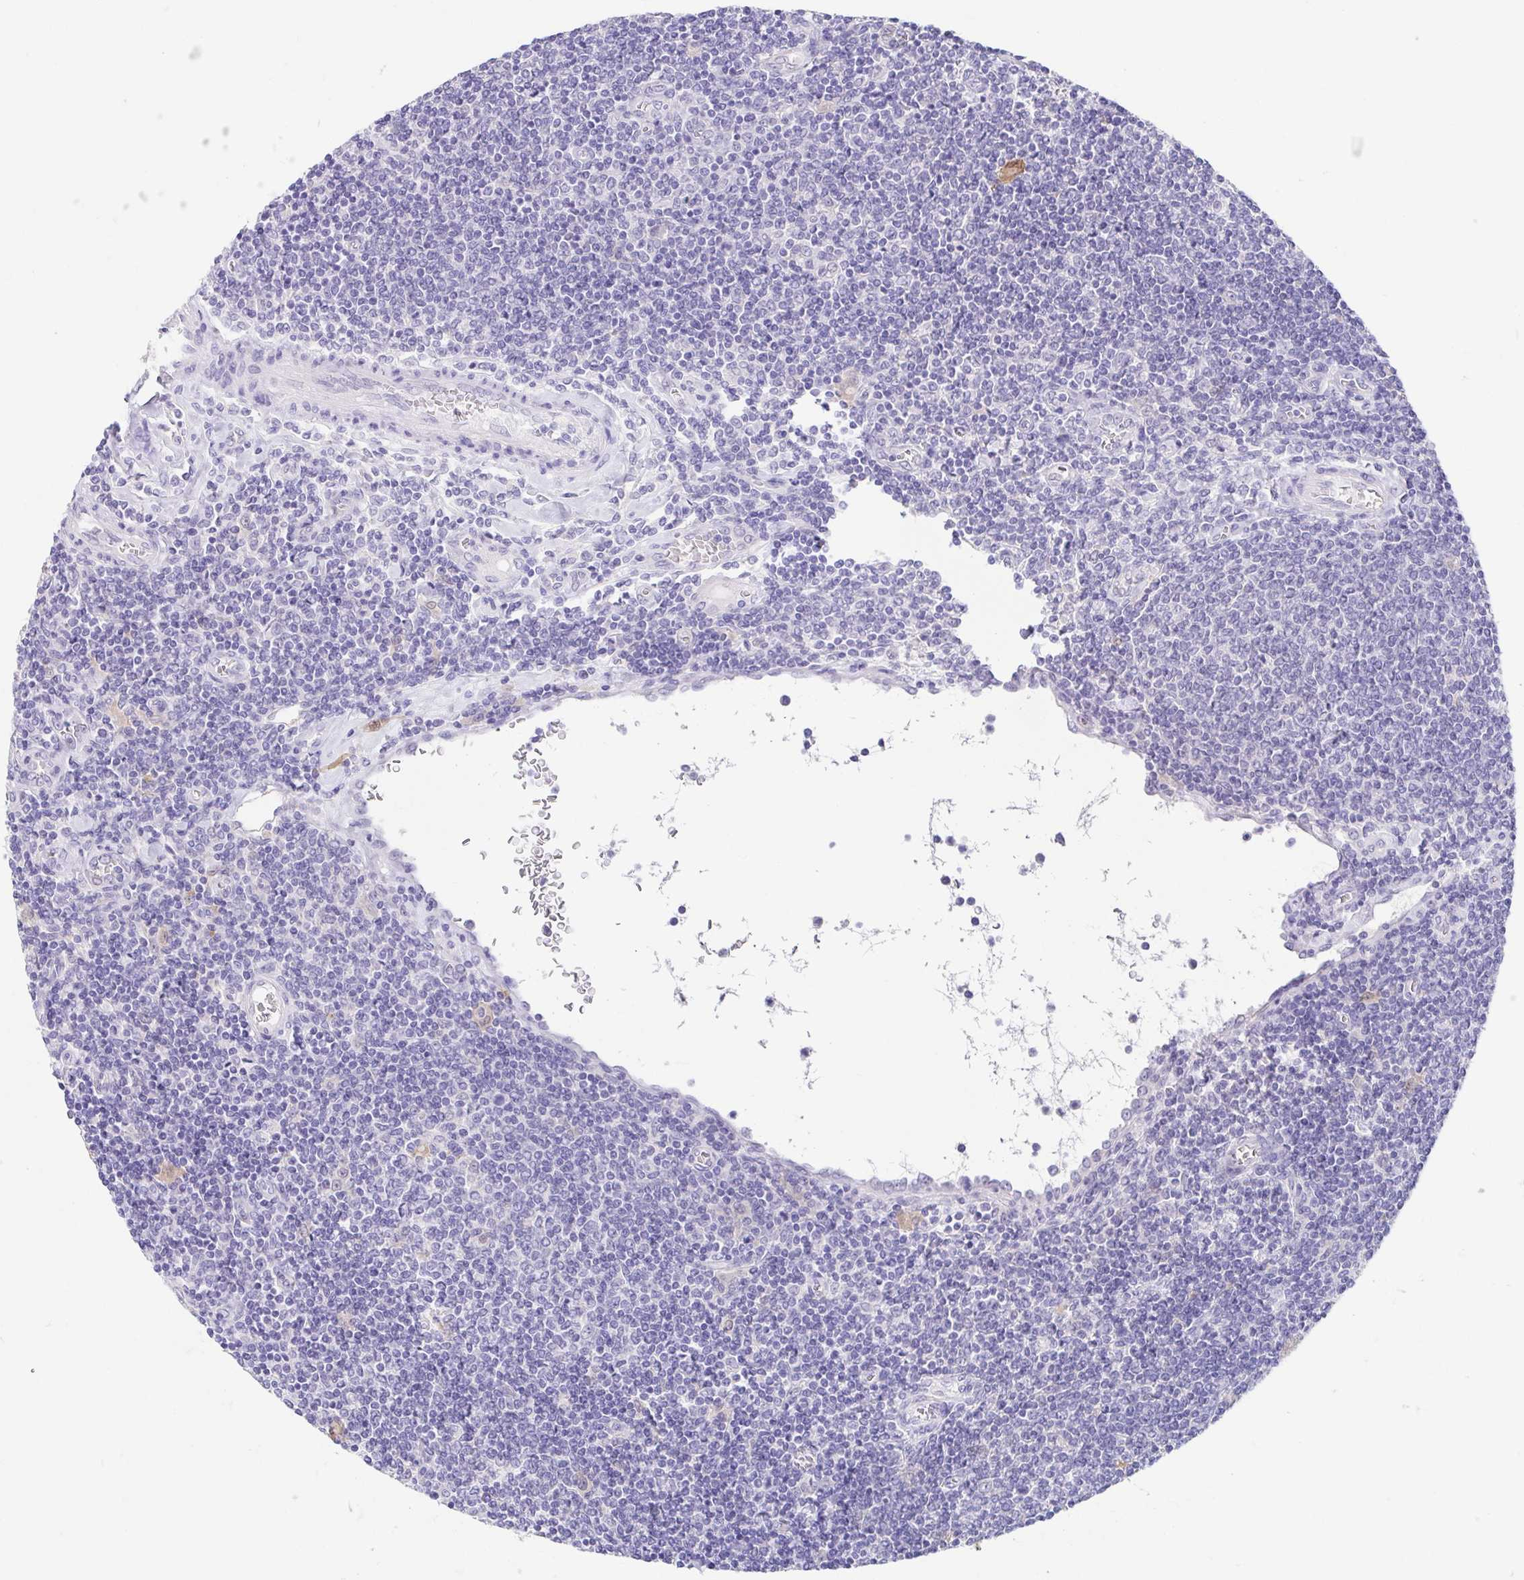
{"staining": {"intensity": "negative", "quantity": "none", "location": "none"}, "tissue": "lymphoma", "cell_type": "Tumor cells", "image_type": "cancer", "snomed": [{"axis": "morphology", "description": "Malignant lymphoma, non-Hodgkin's type, Low grade"}, {"axis": "topography", "description": "Lymph node"}], "caption": "Image shows no protein staining in tumor cells of lymphoma tissue.", "gene": "FABP3", "patient": {"sex": "male", "age": 52}}